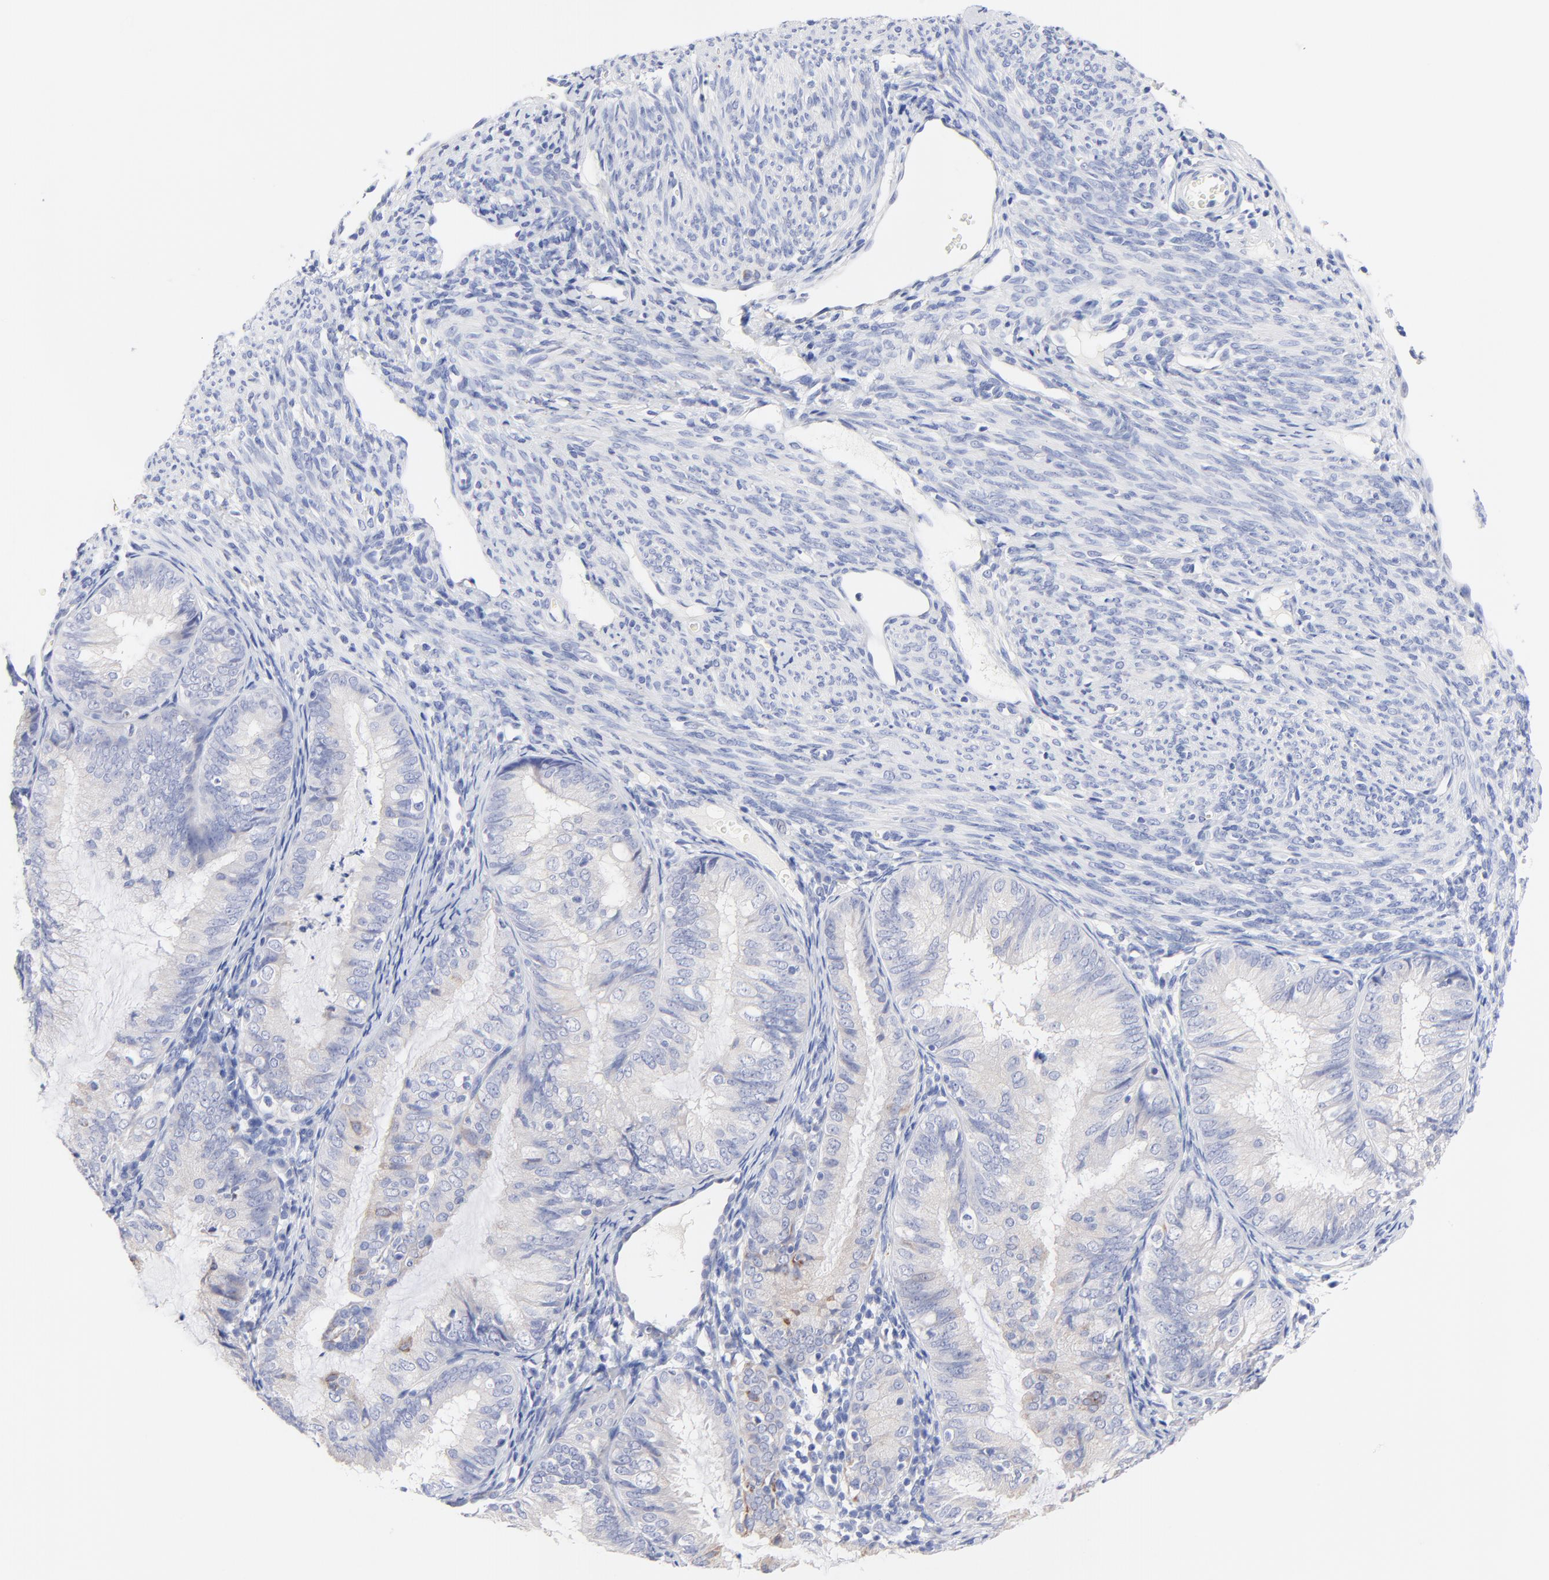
{"staining": {"intensity": "weak", "quantity": "<25%", "location": "cytoplasmic/membranous"}, "tissue": "endometrial cancer", "cell_type": "Tumor cells", "image_type": "cancer", "snomed": [{"axis": "morphology", "description": "Adenocarcinoma, NOS"}, {"axis": "topography", "description": "Endometrium"}], "caption": "Immunohistochemical staining of endometrial adenocarcinoma displays no significant expression in tumor cells.", "gene": "FBXO10", "patient": {"sex": "female", "age": 66}}